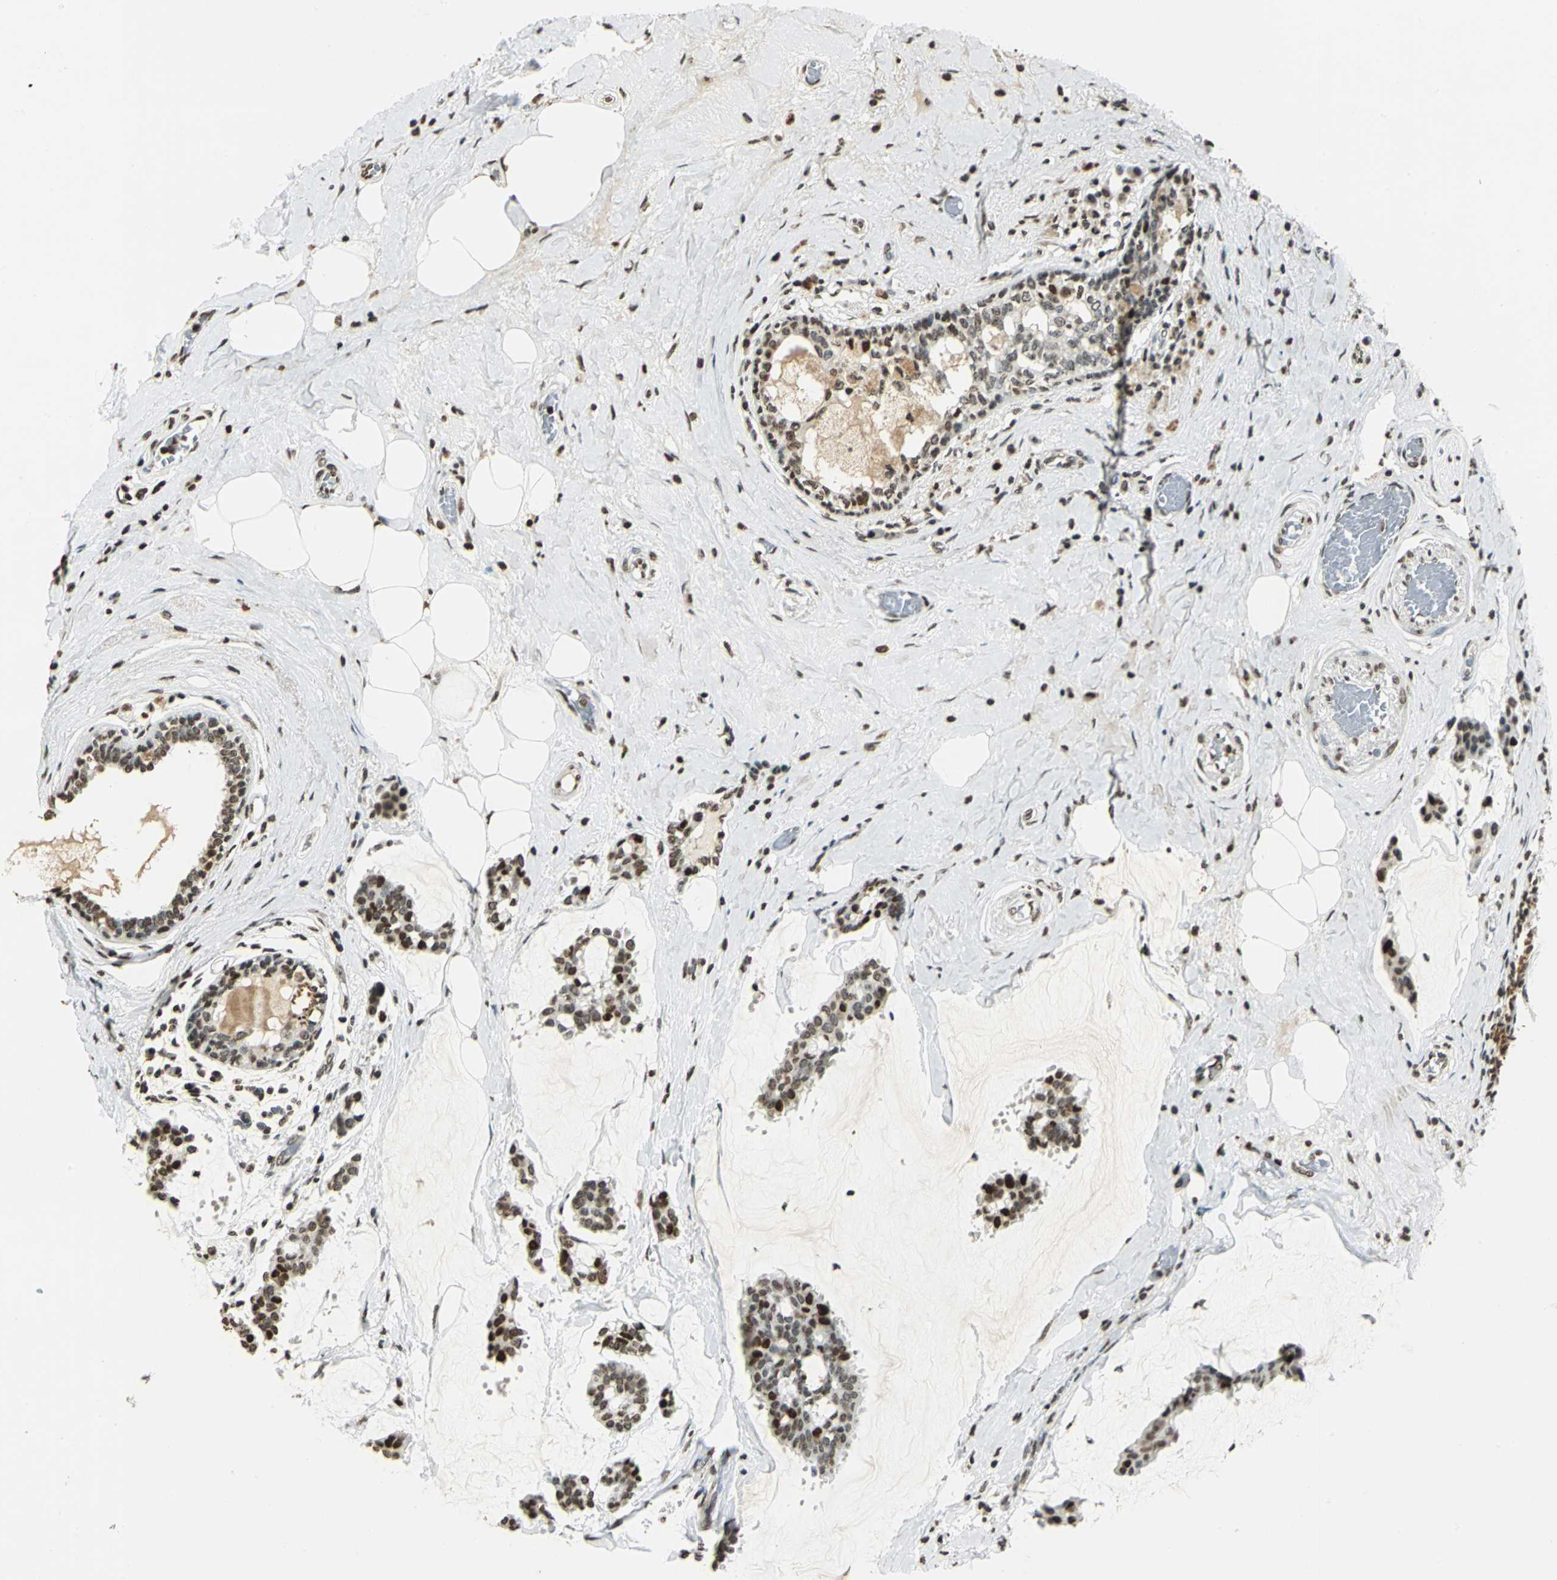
{"staining": {"intensity": "moderate", "quantity": ">75%", "location": "nuclear"}, "tissue": "breast cancer", "cell_type": "Tumor cells", "image_type": "cancer", "snomed": [{"axis": "morphology", "description": "Duct carcinoma"}, {"axis": "topography", "description": "Breast"}], "caption": "Protein expression analysis of breast intraductal carcinoma reveals moderate nuclear expression in about >75% of tumor cells. The staining is performed using DAB (3,3'-diaminobenzidine) brown chromogen to label protein expression. The nuclei are counter-stained blue using hematoxylin.", "gene": "MCM4", "patient": {"sex": "female", "age": 93}}